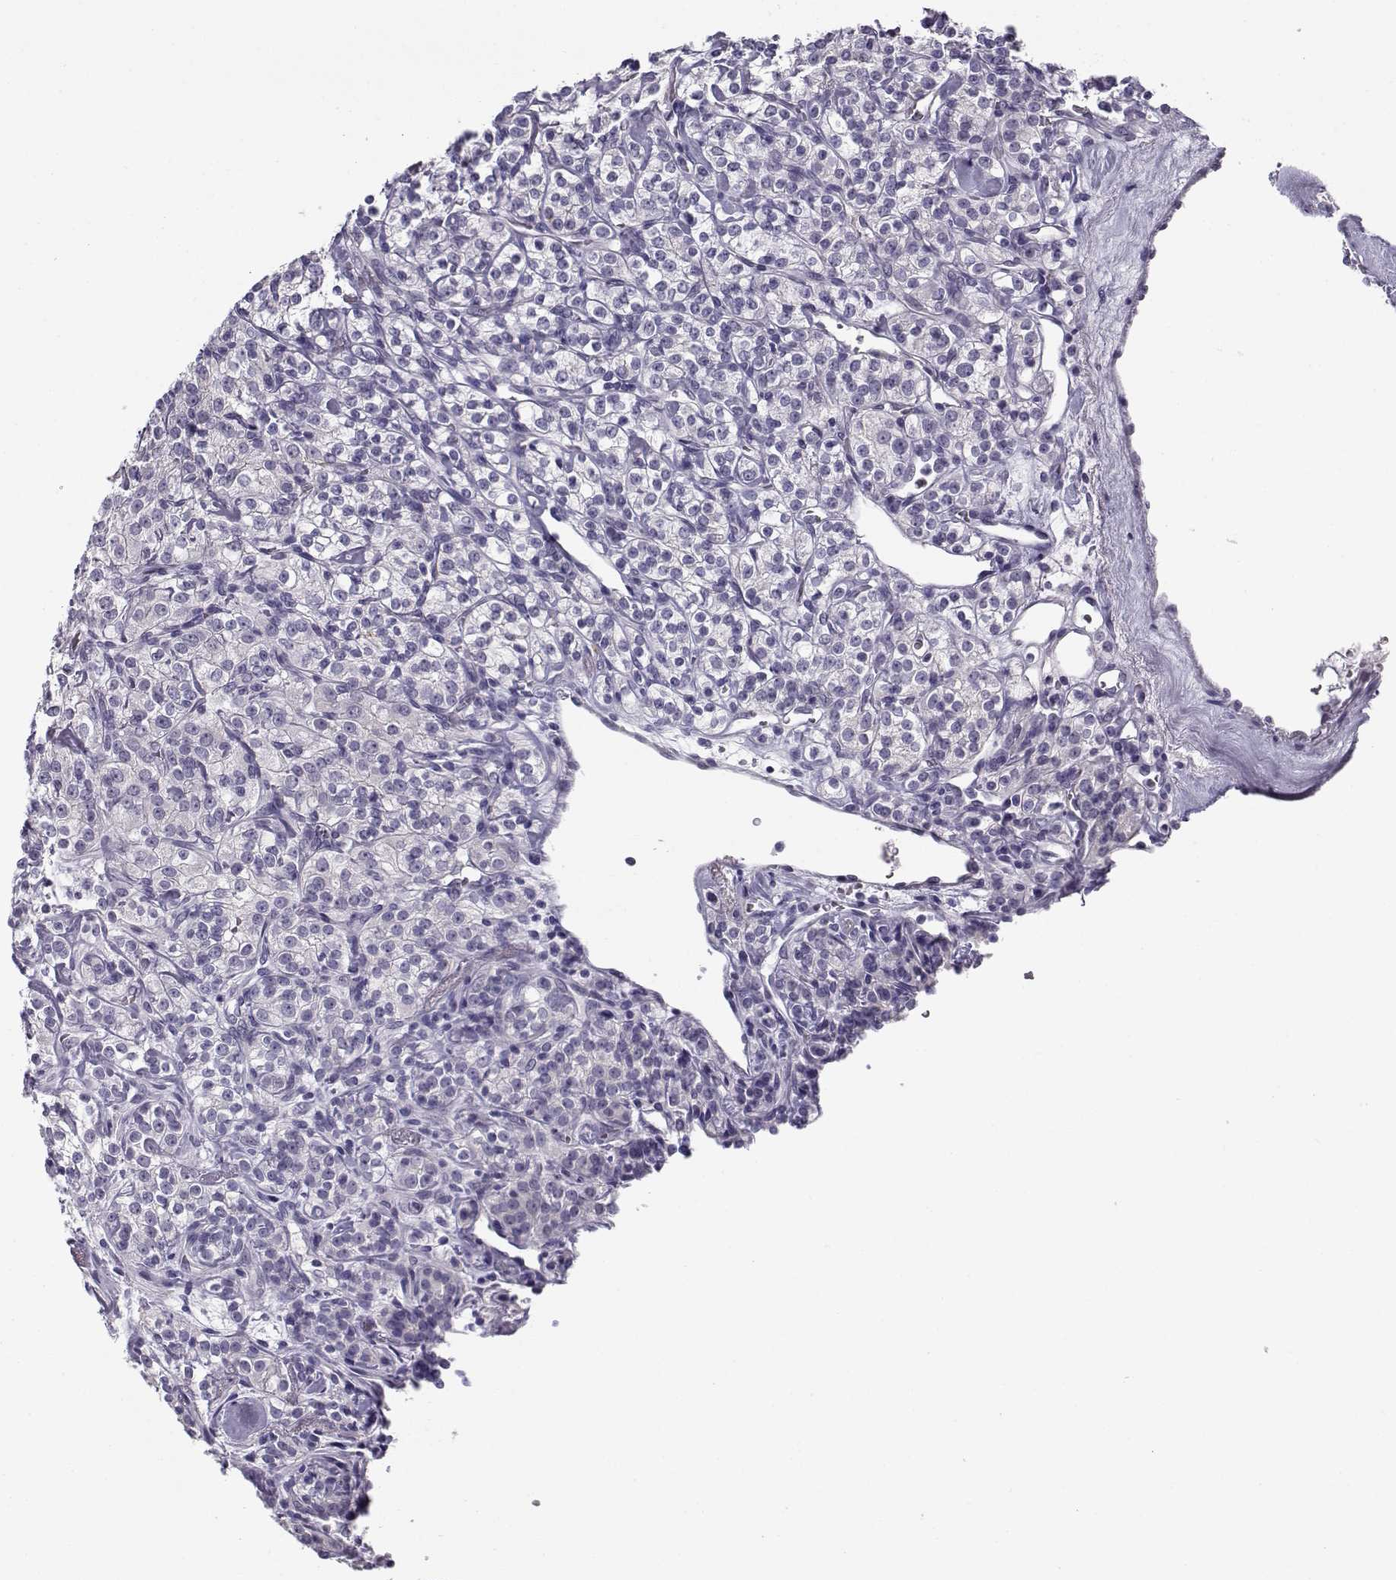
{"staining": {"intensity": "negative", "quantity": "none", "location": "none"}, "tissue": "renal cancer", "cell_type": "Tumor cells", "image_type": "cancer", "snomed": [{"axis": "morphology", "description": "Adenocarcinoma, NOS"}, {"axis": "topography", "description": "Kidney"}], "caption": "This is a micrograph of immunohistochemistry (IHC) staining of renal cancer (adenocarcinoma), which shows no staining in tumor cells.", "gene": "CFAP77", "patient": {"sex": "male", "age": 77}}